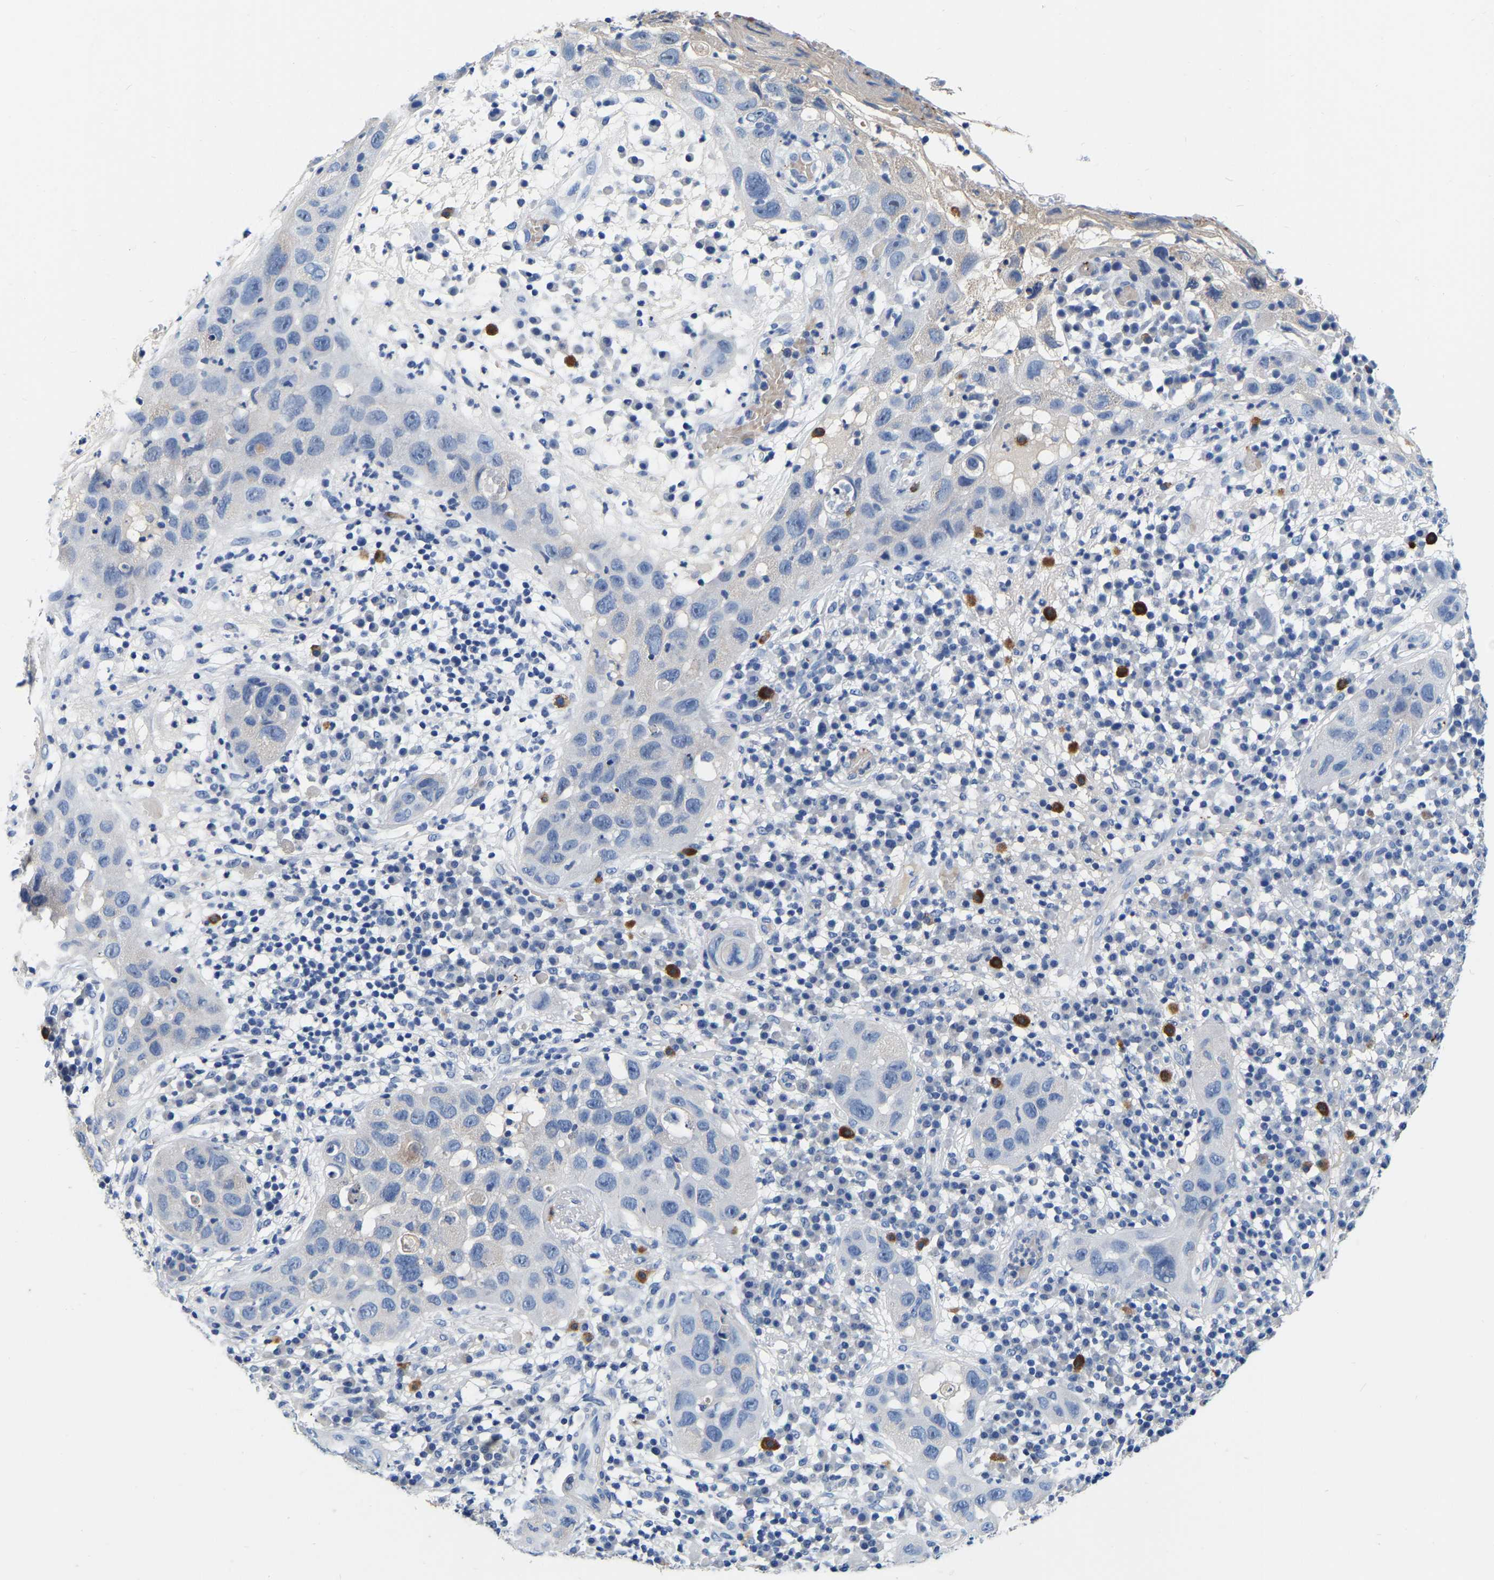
{"staining": {"intensity": "negative", "quantity": "none", "location": "none"}, "tissue": "skin cancer", "cell_type": "Tumor cells", "image_type": "cancer", "snomed": [{"axis": "morphology", "description": "Squamous cell carcinoma in situ, NOS"}, {"axis": "morphology", "description": "Squamous cell carcinoma, NOS"}, {"axis": "topography", "description": "Skin"}], "caption": "IHC of skin cancer reveals no staining in tumor cells.", "gene": "RAB27B", "patient": {"sex": "male", "age": 93}}